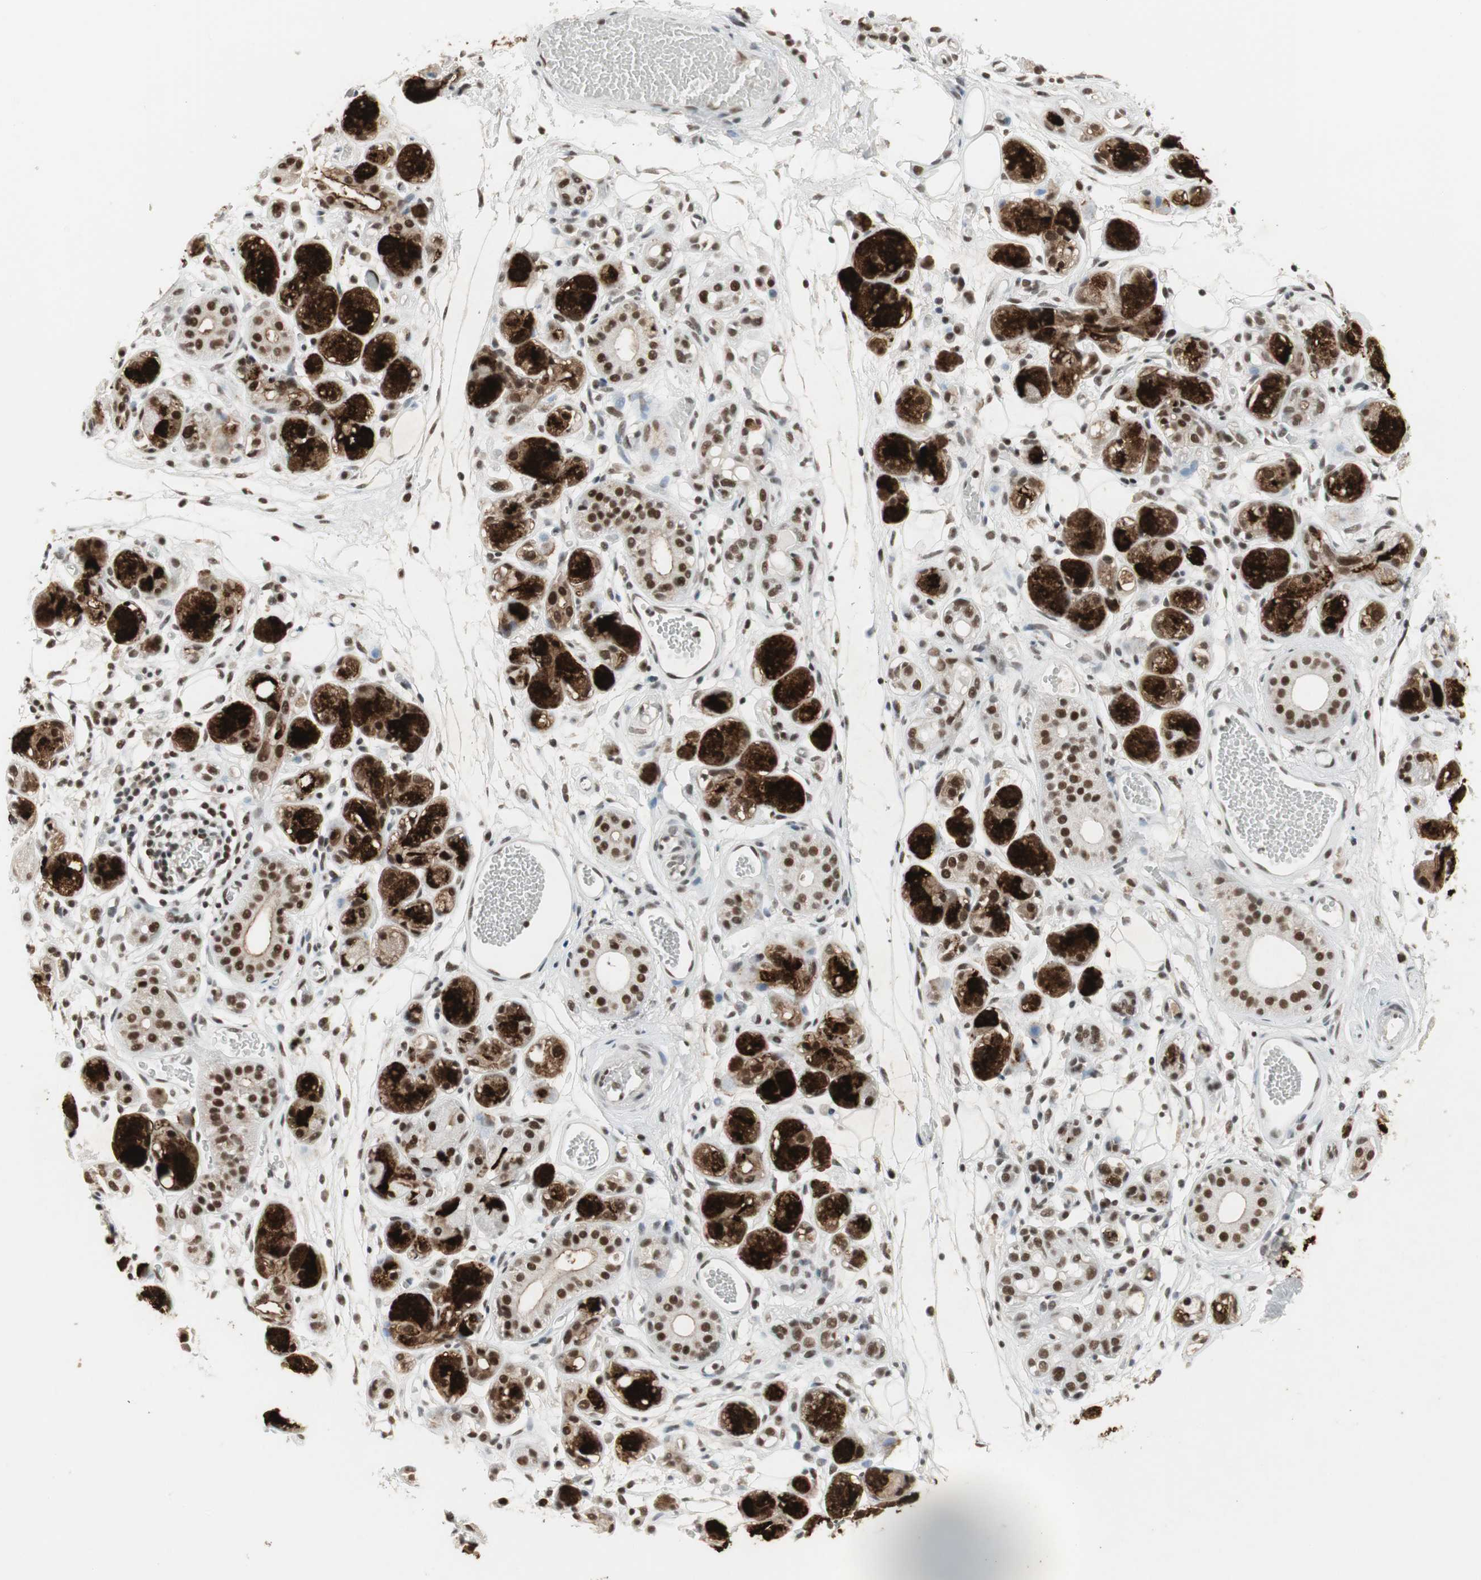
{"staining": {"intensity": "strong", "quantity": ">75%", "location": "nuclear"}, "tissue": "adipose tissue", "cell_type": "Adipocytes", "image_type": "normal", "snomed": [{"axis": "morphology", "description": "Normal tissue, NOS"}, {"axis": "morphology", "description": "Inflammation, NOS"}, {"axis": "topography", "description": "Vascular tissue"}, {"axis": "topography", "description": "Salivary gland"}], "caption": "Adipocytes display strong nuclear positivity in about >75% of cells in unremarkable adipose tissue. The protein of interest is shown in brown color, while the nuclei are stained blue.", "gene": "RTF1", "patient": {"sex": "female", "age": 75}}